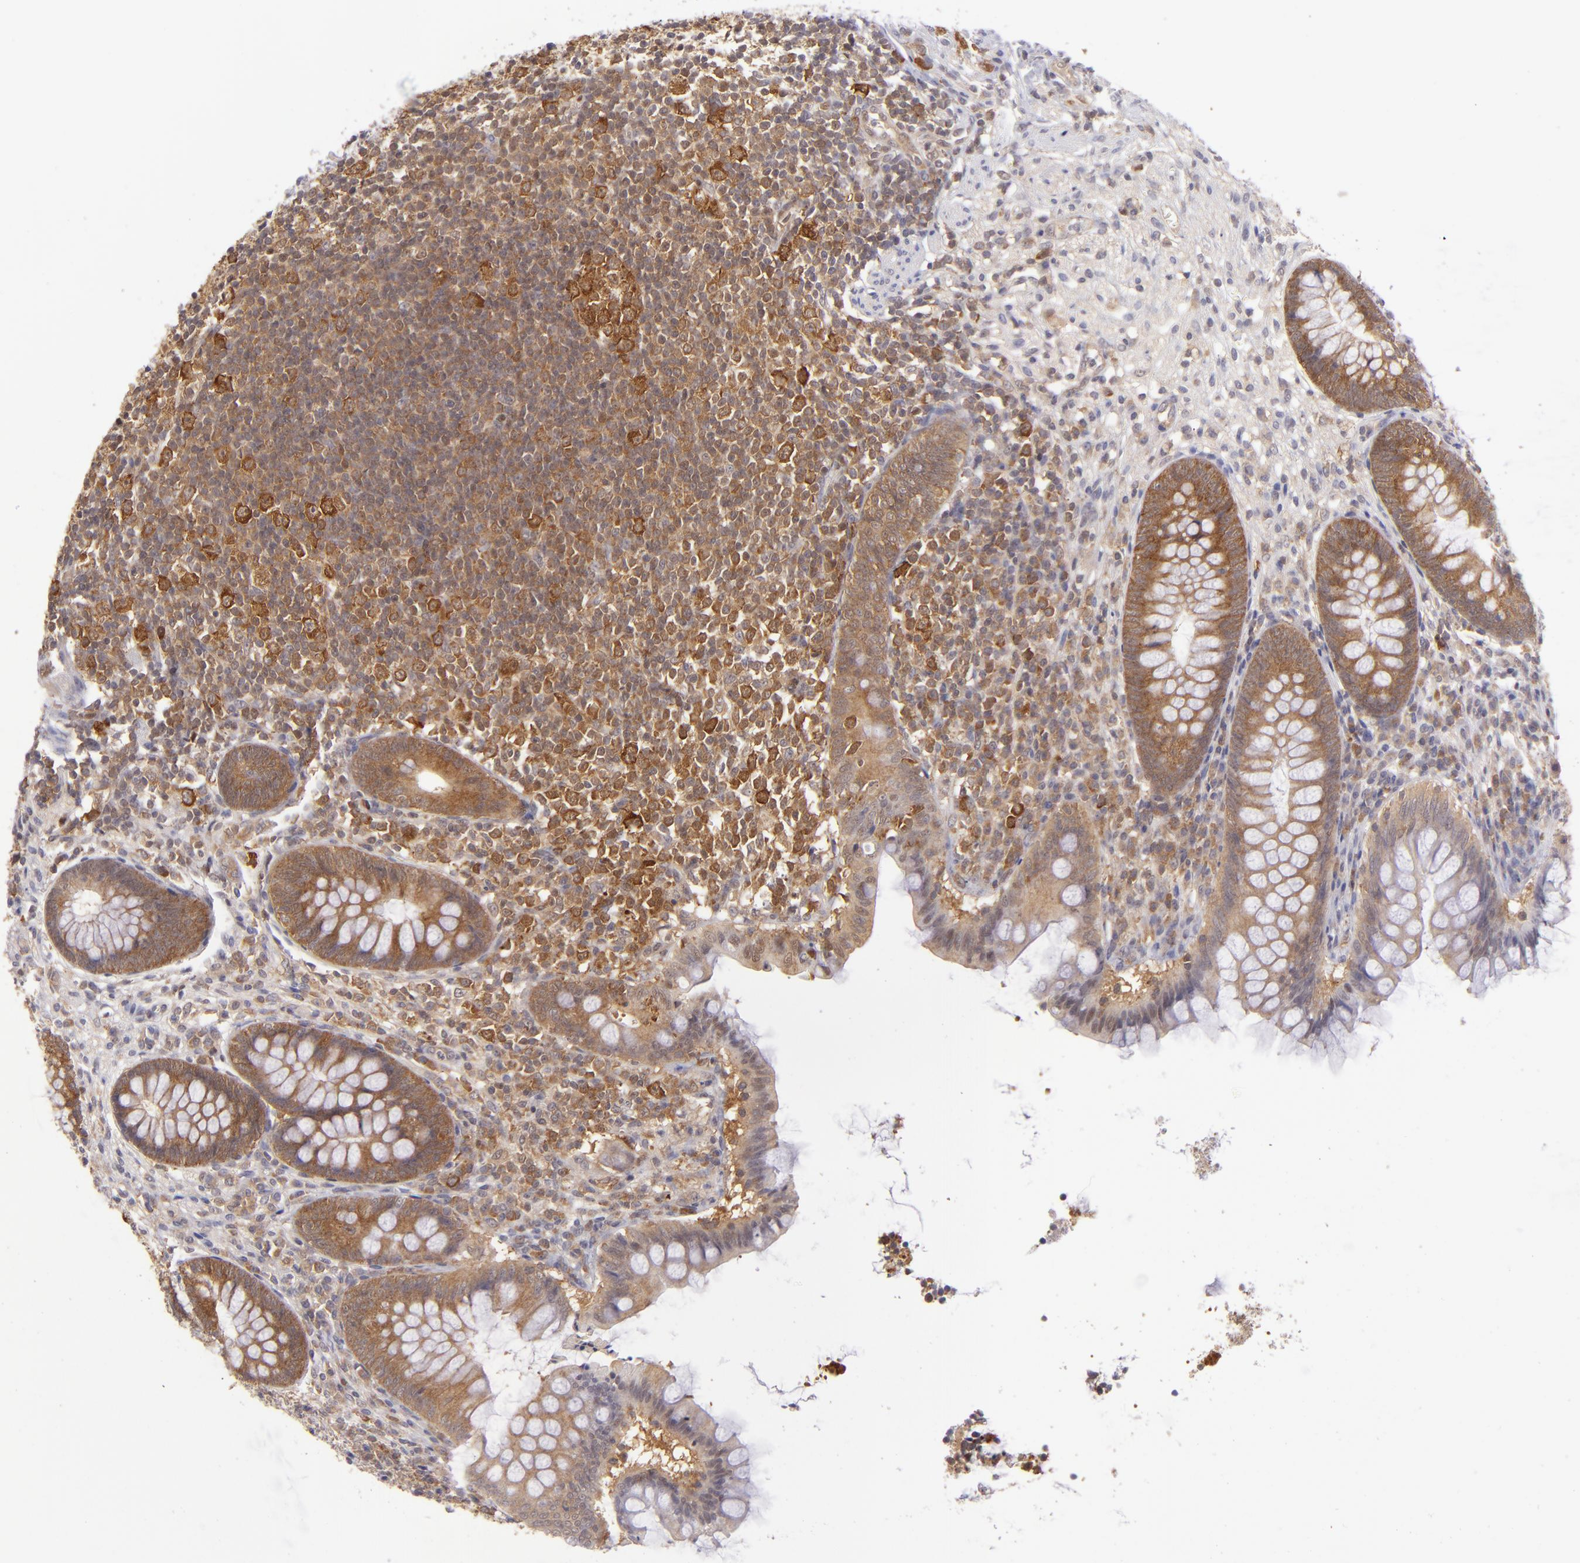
{"staining": {"intensity": "strong", "quantity": ">75%", "location": "cytoplasmic/membranous"}, "tissue": "appendix", "cell_type": "Glandular cells", "image_type": "normal", "snomed": [{"axis": "morphology", "description": "Normal tissue, NOS"}, {"axis": "topography", "description": "Appendix"}], "caption": "A brown stain shows strong cytoplasmic/membranous expression of a protein in glandular cells of normal appendix.", "gene": "PTPN13", "patient": {"sex": "female", "age": 66}}